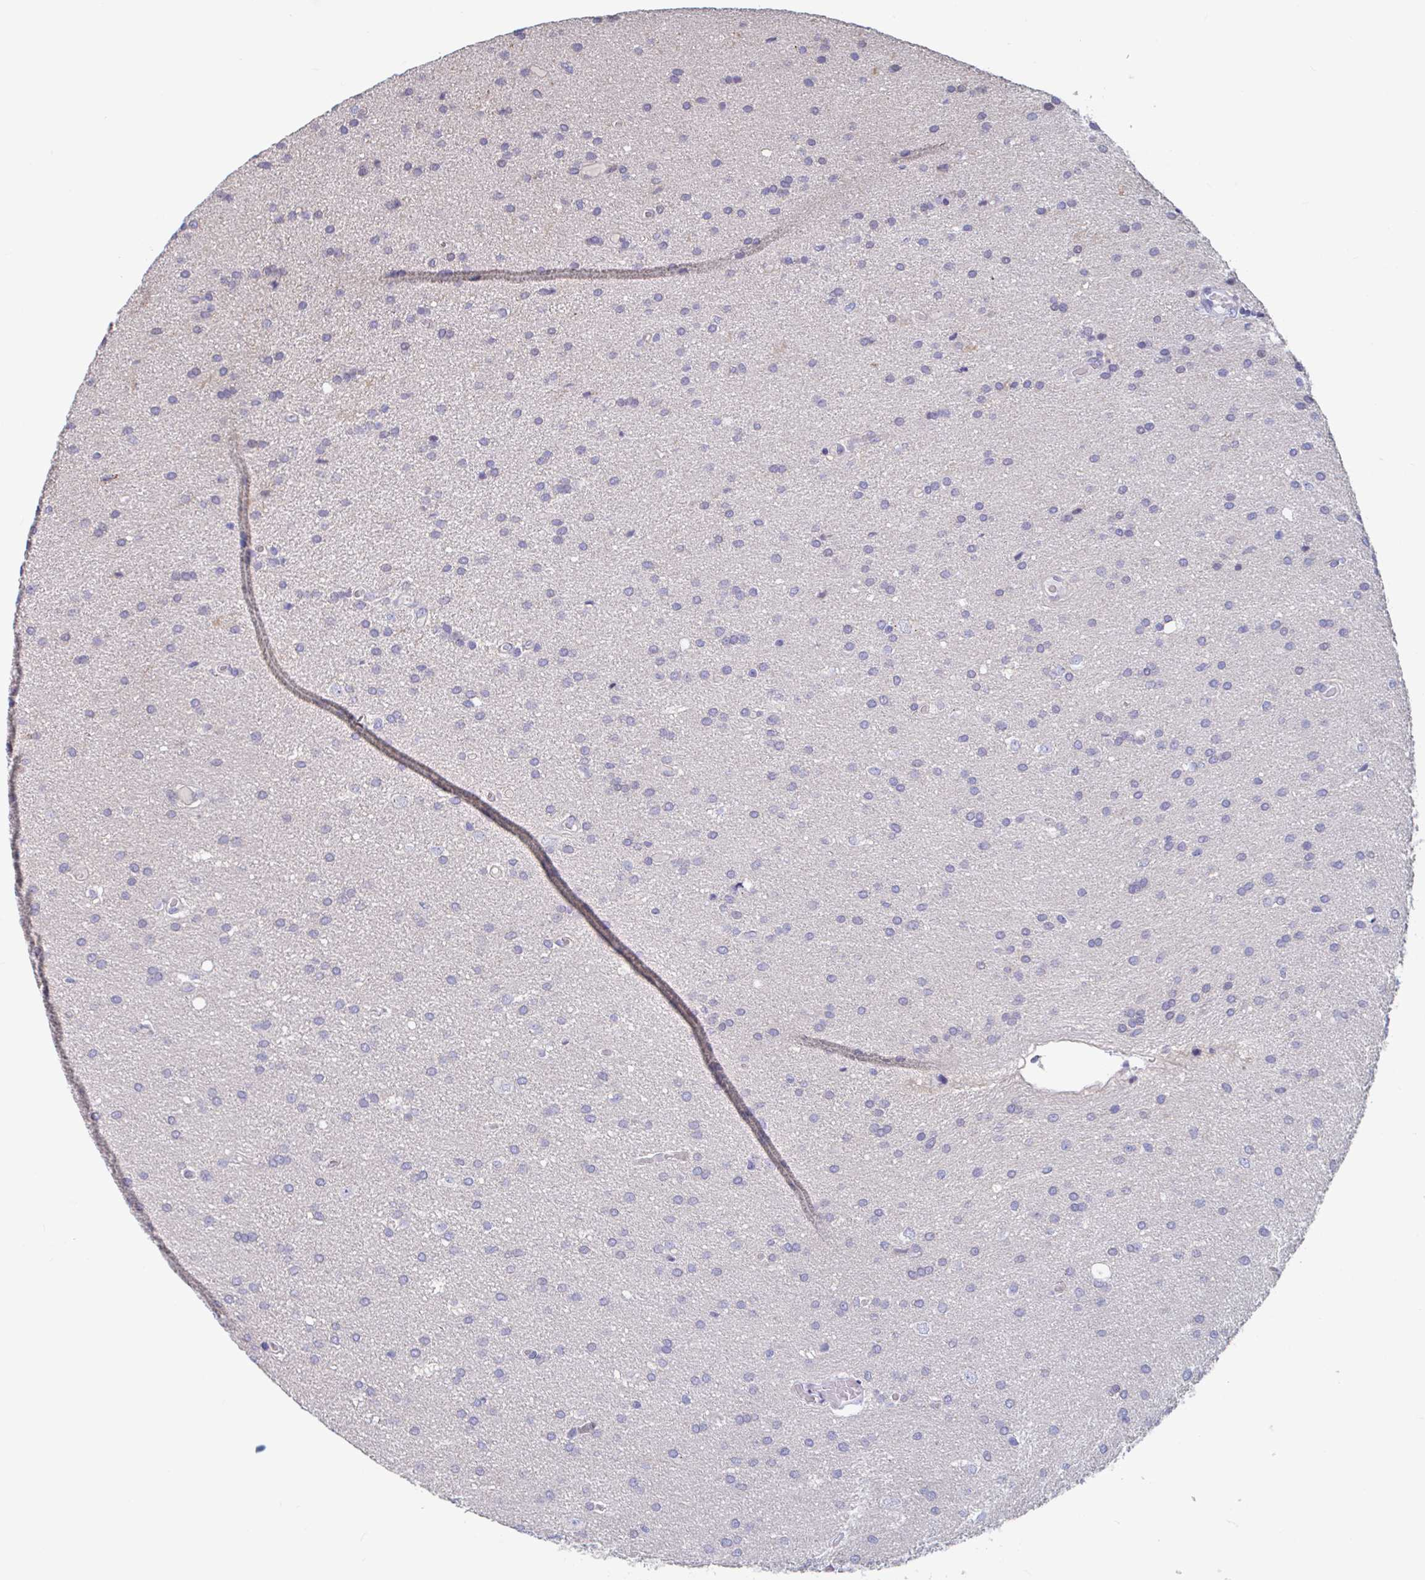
{"staining": {"intensity": "negative", "quantity": "none", "location": "none"}, "tissue": "glioma", "cell_type": "Tumor cells", "image_type": "cancer", "snomed": [{"axis": "morphology", "description": "Glioma, malignant, Low grade"}, {"axis": "topography", "description": "Brain"}], "caption": "This is an immunohistochemistry photomicrograph of glioma. There is no expression in tumor cells.", "gene": "UNKL", "patient": {"sex": "female", "age": 54}}